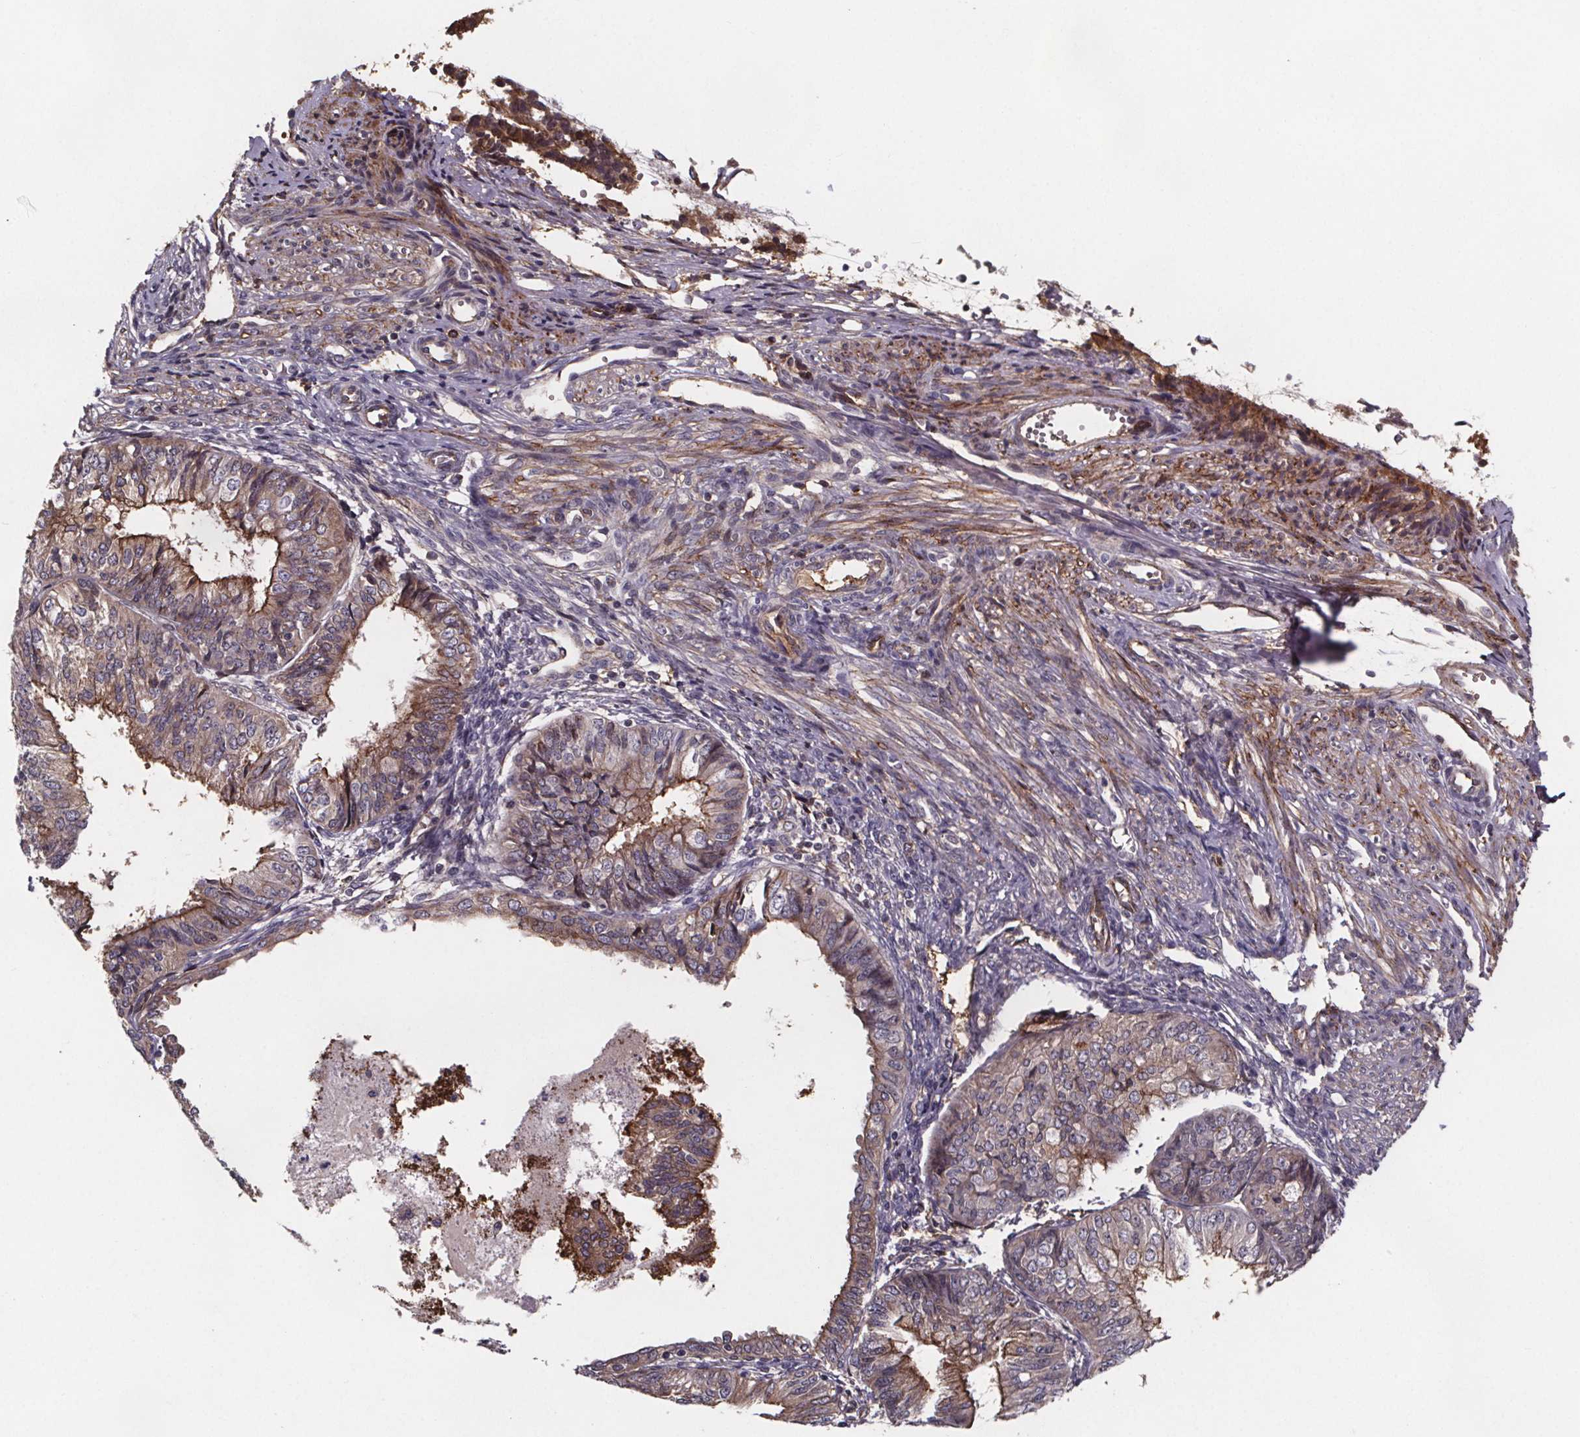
{"staining": {"intensity": "moderate", "quantity": "<25%", "location": "cytoplasmic/membranous"}, "tissue": "endometrial cancer", "cell_type": "Tumor cells", "image_type": "cancer", "snomed": [{"axis": "morphology", "description": "Adenocarcinoma, NOS"}, {"axis": "topography", "description": "Endometrium"}], "caption": "IHC of endometrial cancer reveals low levels of moderate cytoplasmic/membranous positivity in about <25% of tumor cells.", "gene": "FASTKD3", "patient": {"sex": "female", "age": 58}}